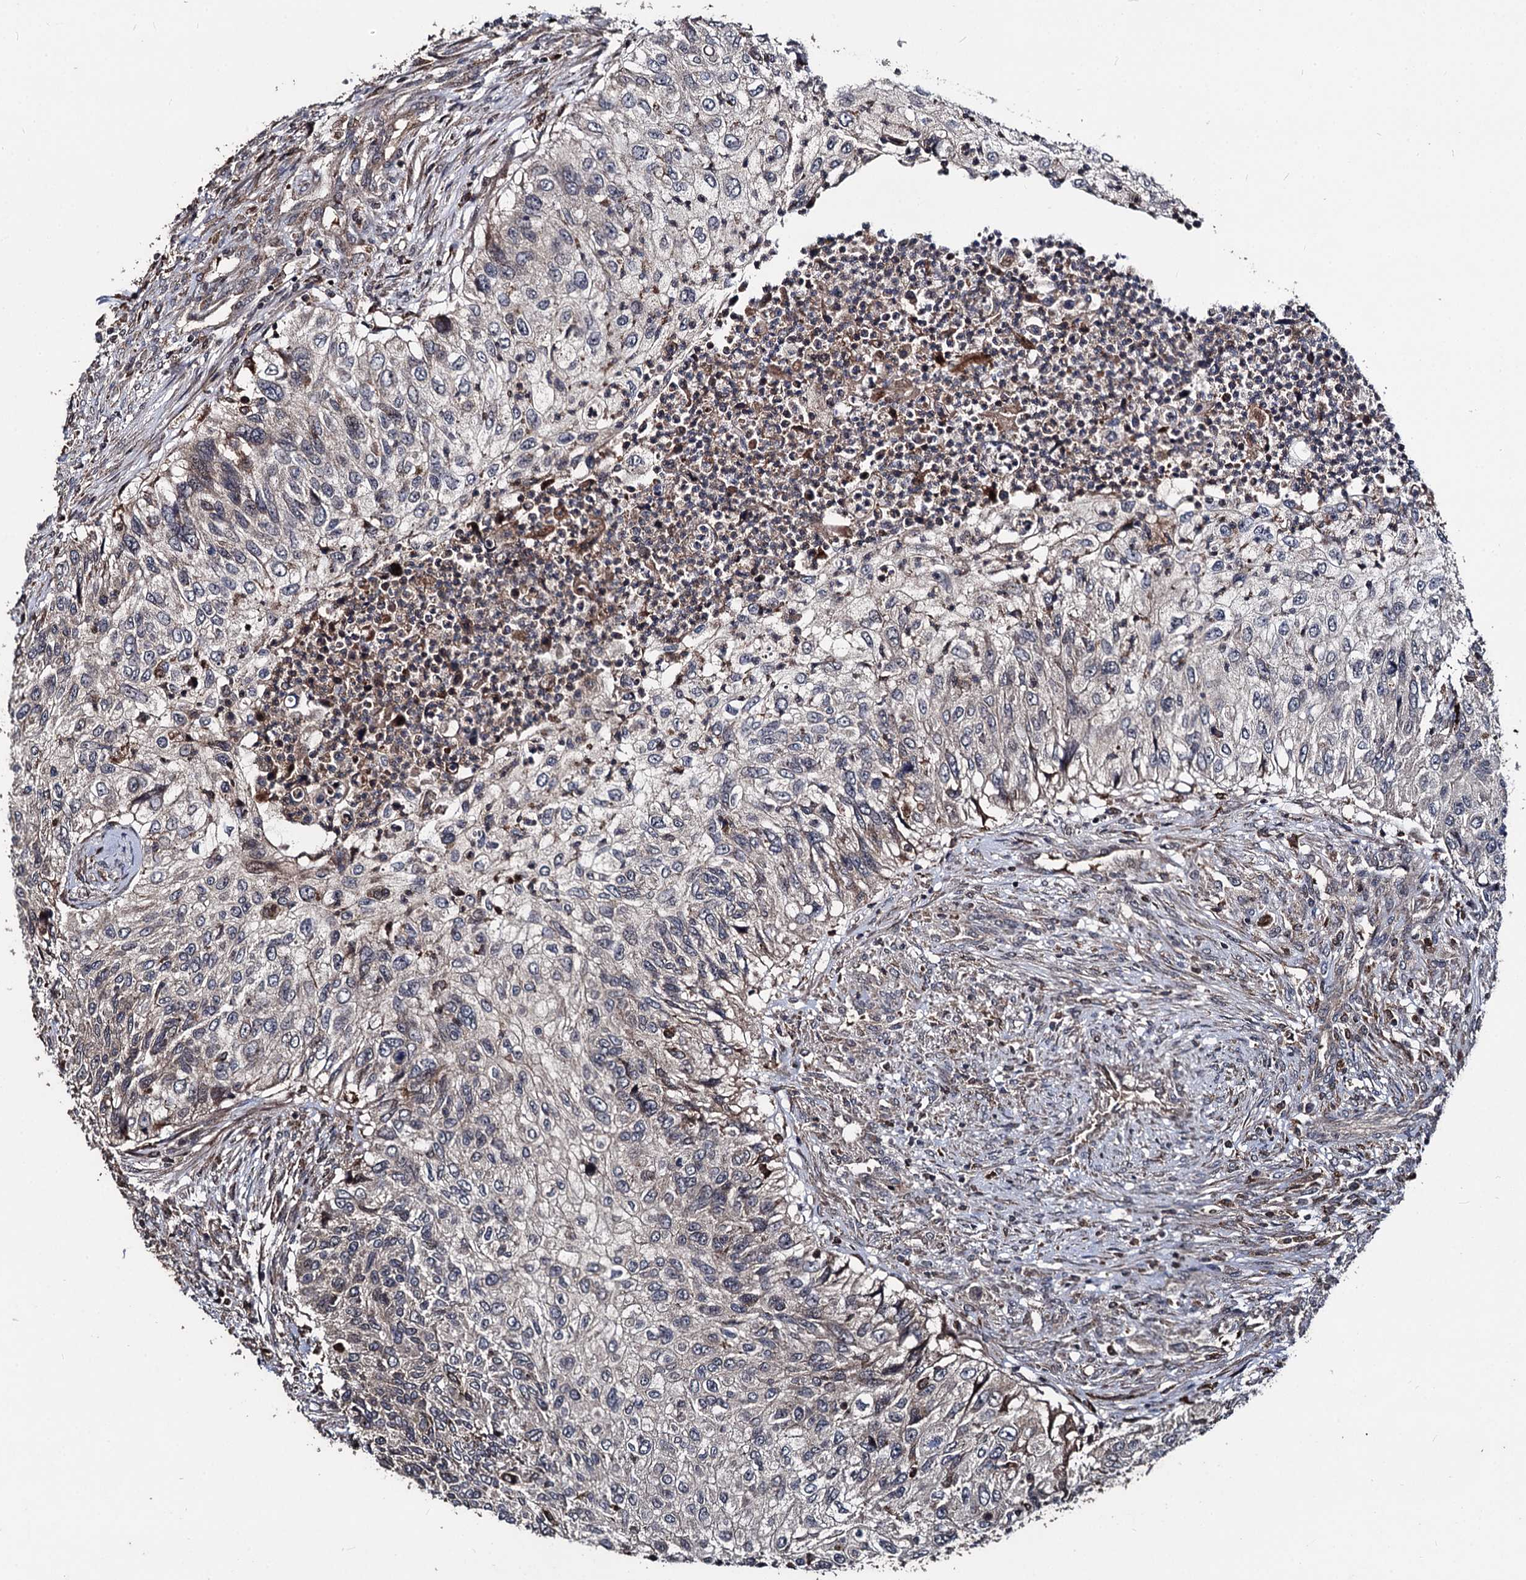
{"staining": {"intensity": "negative", "quantity": "none", "location": "none"}, "tissue": "urothelial cancer", "cell_type": "Tumor cells", "image_type": "cancer", "snomed": [{"axis": "morphology", "description": "Urothelial carcinoma, High grade"}, {"axis": "topography", "description": "Urinary bladder"}], "caption": "Immunohistochemistry (IHC) histopathology image of neoplastic tissue: high-grade urothelial carcinoma stained with DAB (3,3'-diaminobenzidine) exhibits no significant protein expression in tumor cells.", "gene": "BCL2L2", "patient": {"sex": "female", "age": 60}}